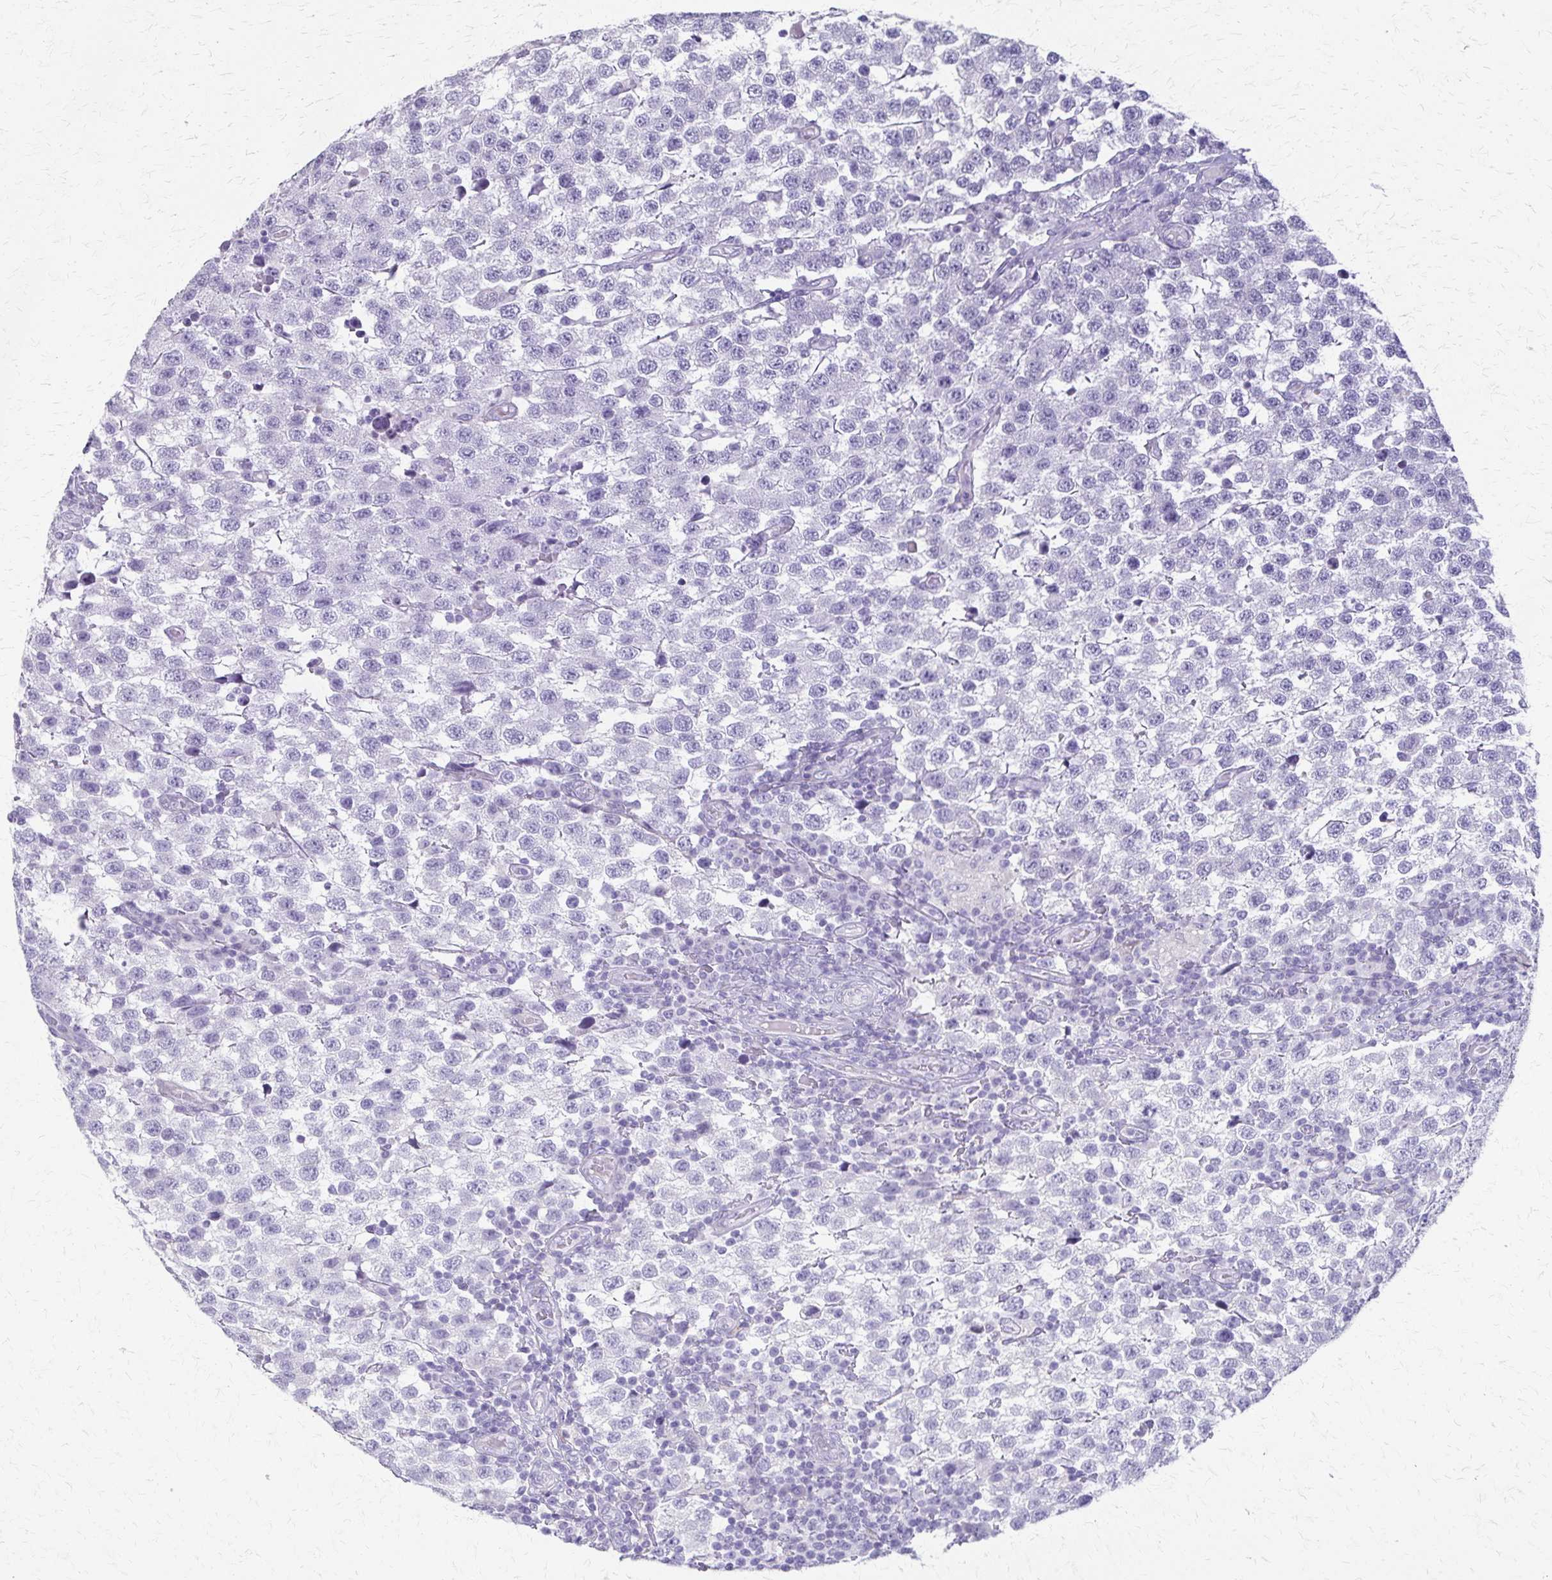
{"staining": {"intensity": "negative", "quantity": "none", "location": "none"}, "tissue": "testis cancer", "cell_type": "Tumor cells", "image_type": "cancer", "snomed": [{"axis": "morphology", "description": "Seminoma, NOS"}, {"axis": "topography", "description": "Testis"}], "caption": "High power microscopy histopathology image of an immunohistochemistry histopathology image of testis seminoma, revealing no significant expression in tumor cells. The staining was performed using DAB (3,3'-diaminobenzidine) to visualize the protein expression in brown, while the nuclei were stained in blue with hematoxylin (Magnification: 20x).", "gene": "CYB5A", "patient": {"sex": "male", "age": 34}}